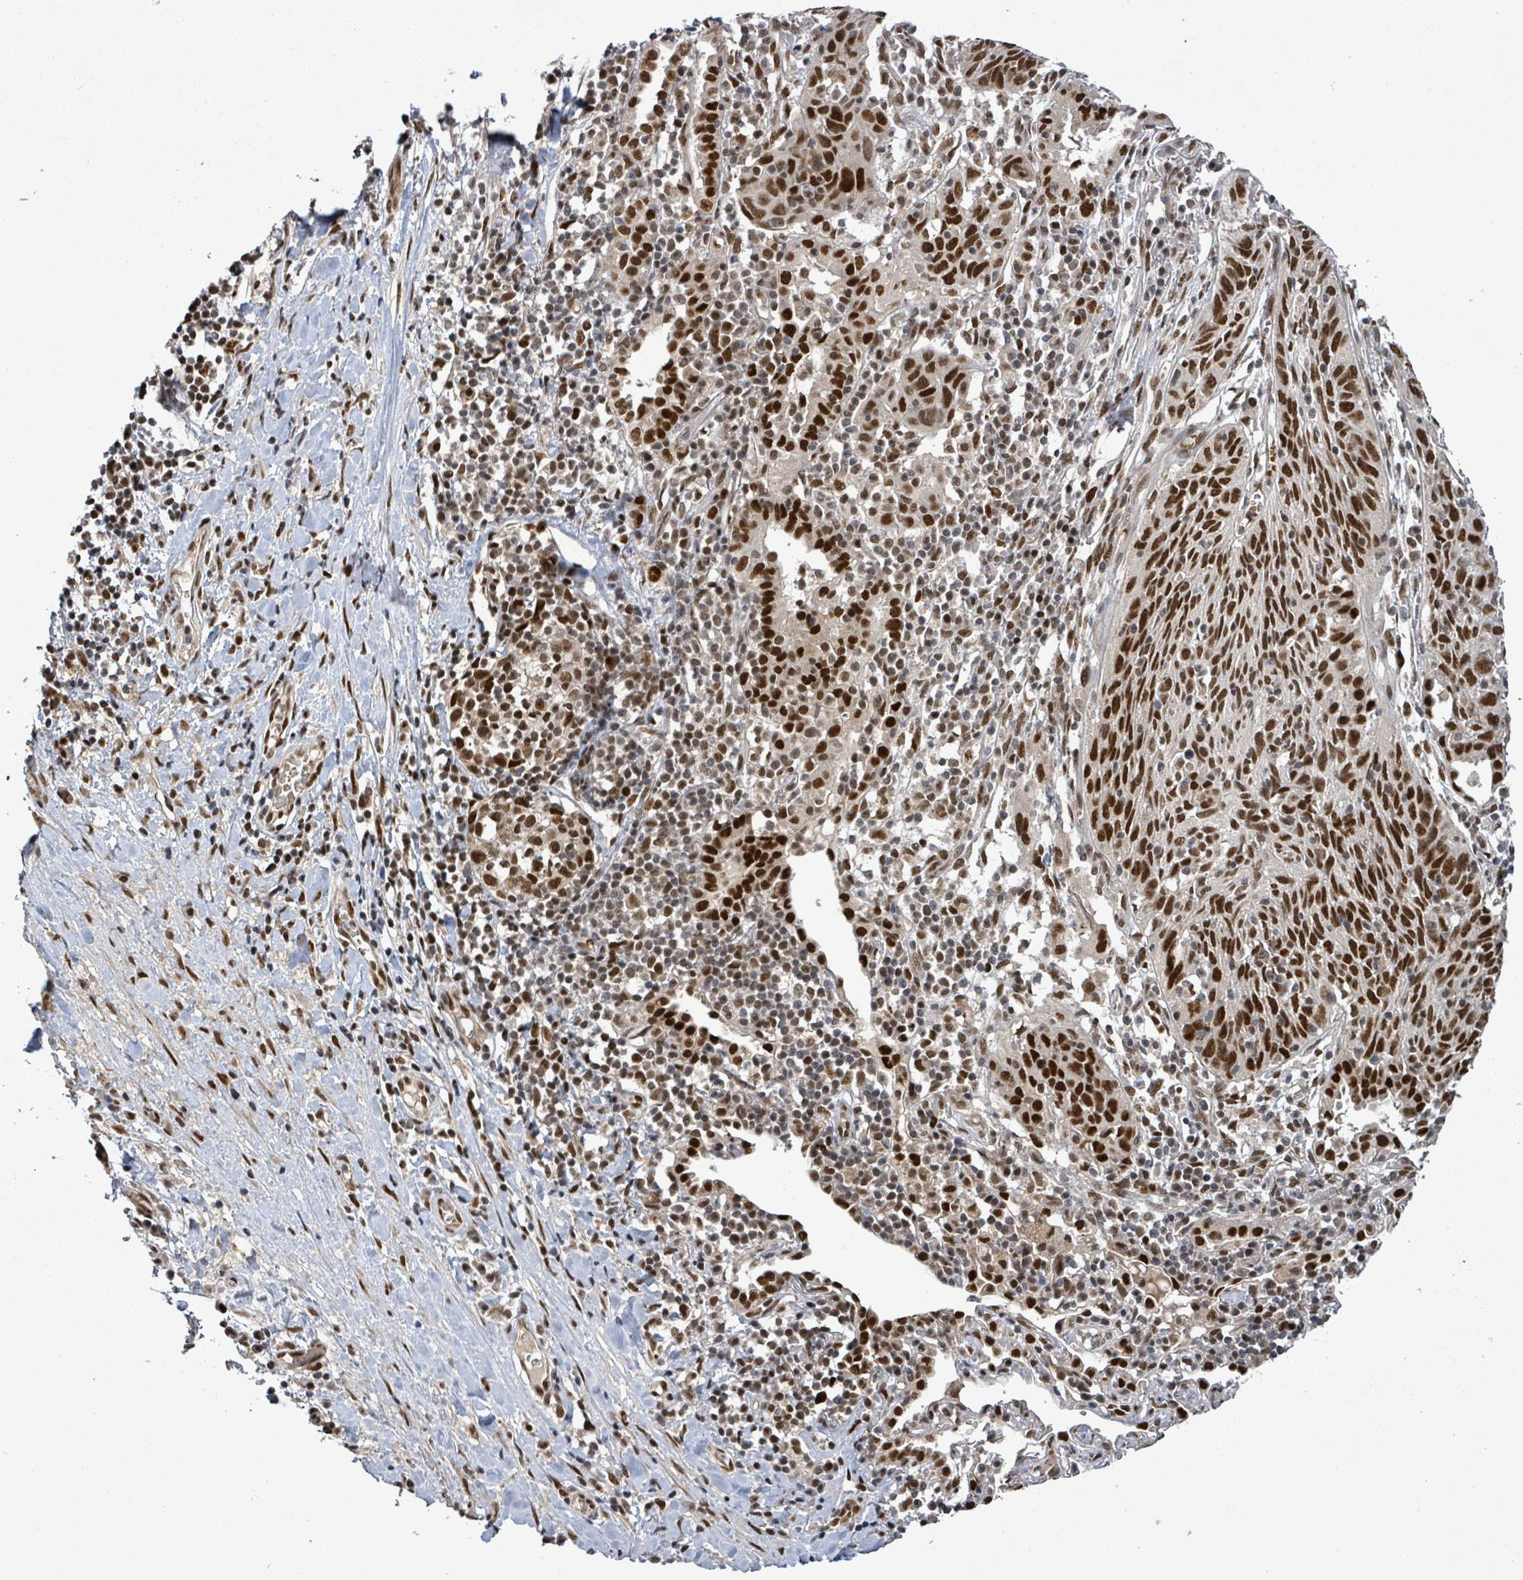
{"staining": {"intensity": "strong", "quantity": ">75%", "location": "nuclear"}, "tissue": "lung cancer", "cell_type": "Tumor cells", "image_type": "cancer", "snomed": [{"axis": "morphology", "description": "Squamous cell carcinoma, NOS"}, {"axis": "topography", "description": "Lung"}], "caption": "Lung squamous cell carcinoma stained for a protein (brown) exhibits strong nuclear positive staining in approximately >75% of tumor cells.", "gene": "PATZ1", "patient": {"sex": "female", "age": 66}}